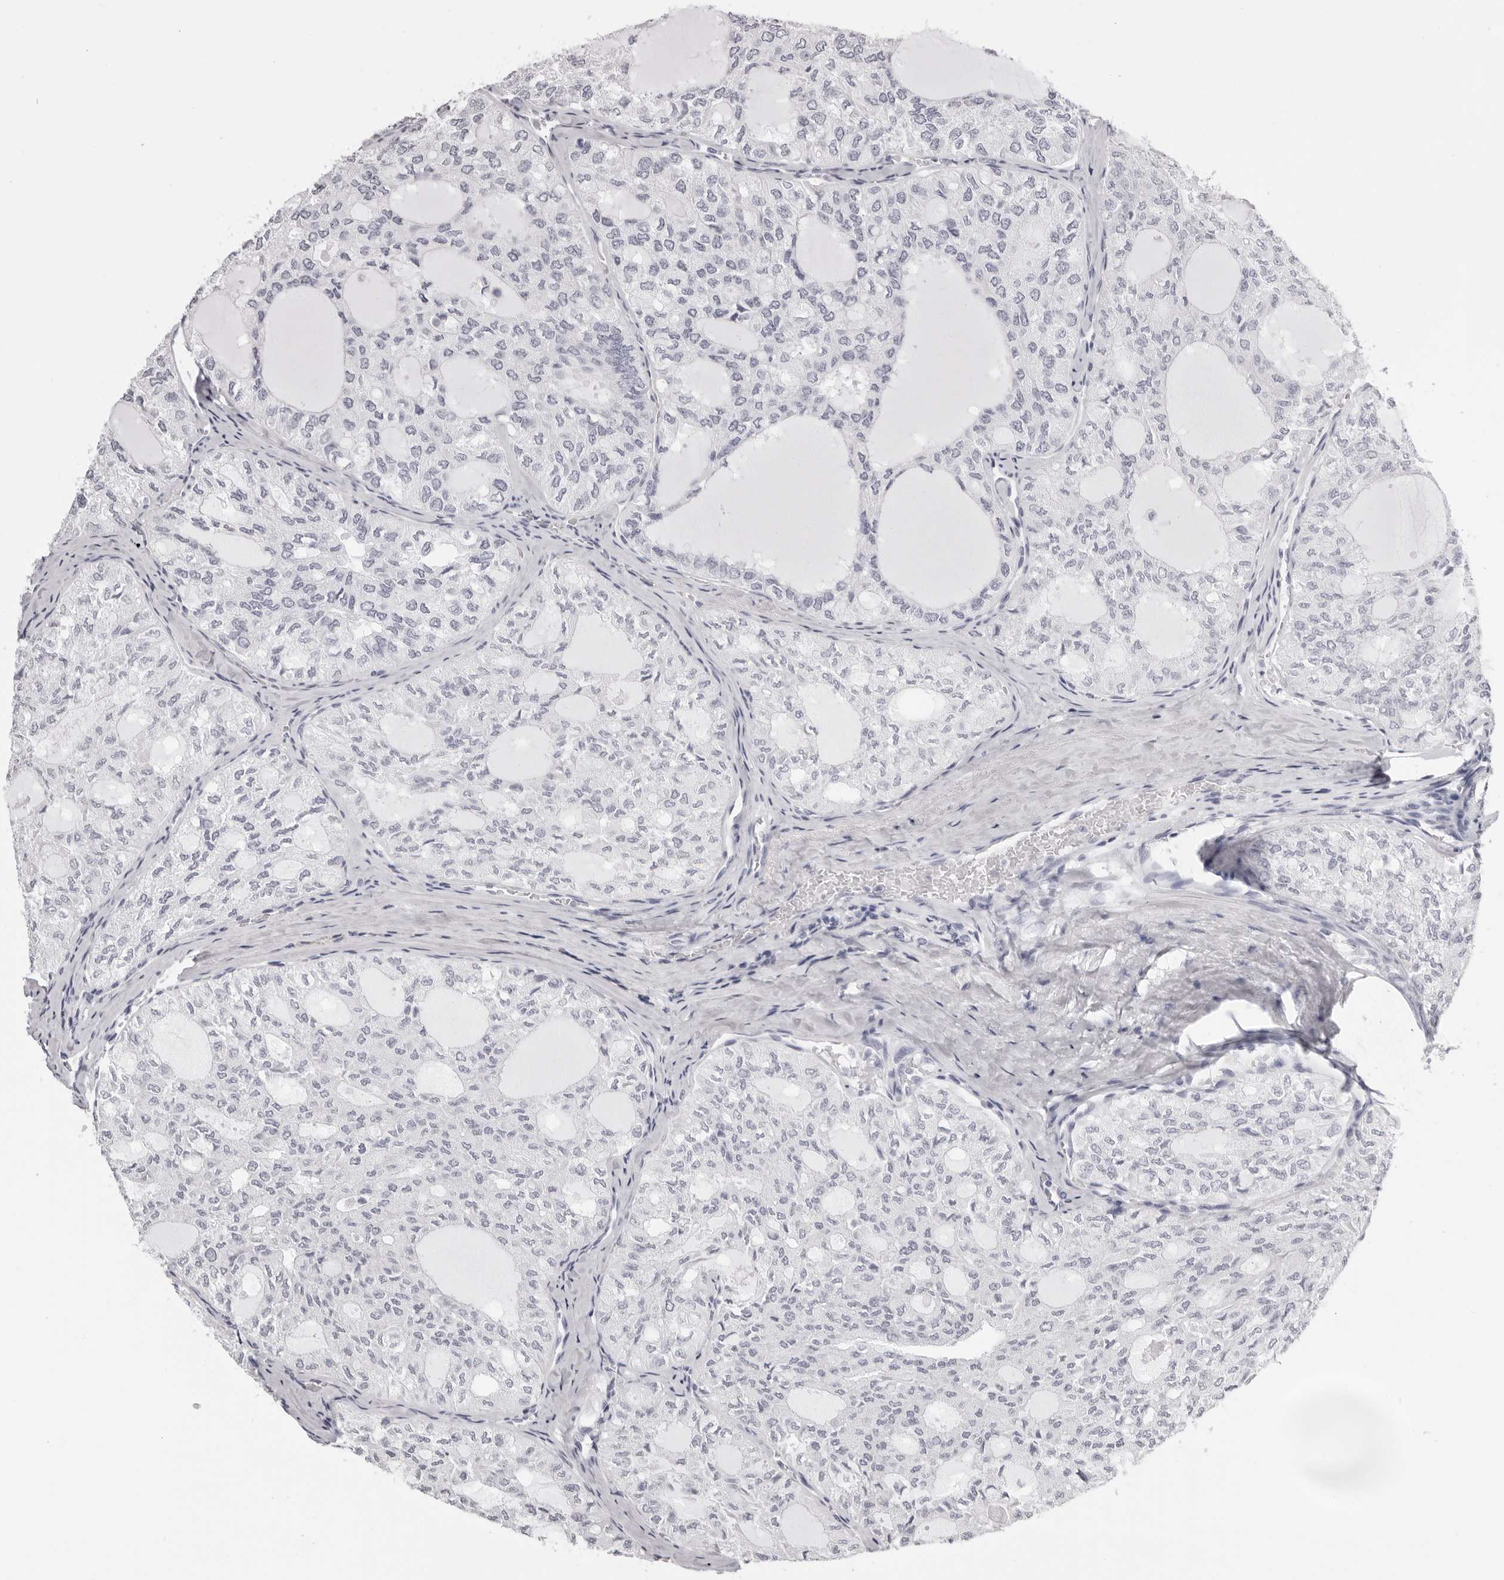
{"staining": {"intensity": "negative", "quantity": "none", "location": "none"}, "tissue": "thyroid cancer", "cell_type": "Tumor cells", "image_type": "cancer", "snomed": [{"axis": "morphology", "description": "Follicular adenoma carcinoma, NOS"}, {"axis": "topography", "description": "Thyroid gland"}], "caption": "Immunohistochemistry of thyroid cancer exhibits no positivity in tumor cells.", "gene": "RHO", "patient": {"sex": "male", "age": 75}}